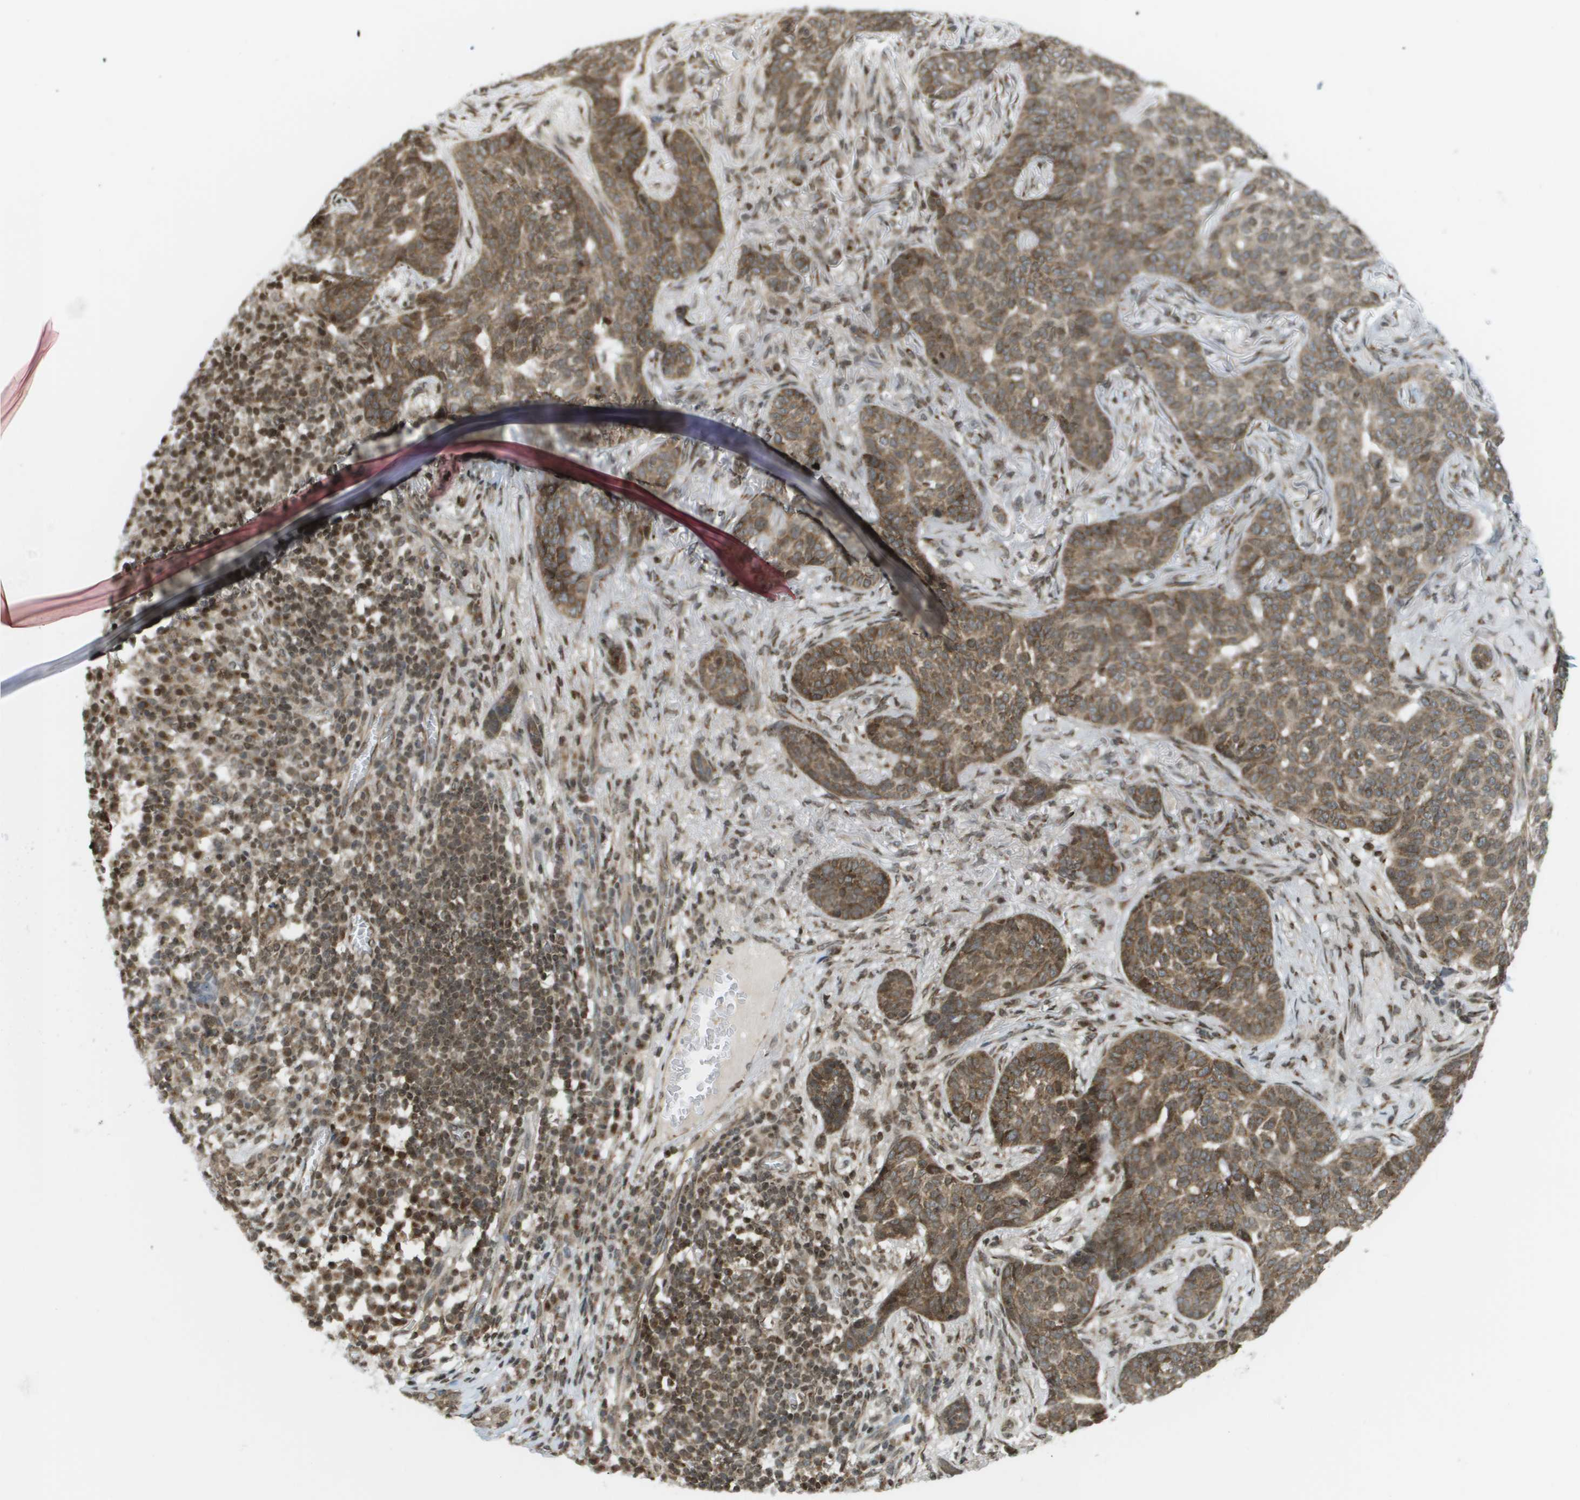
{"staining": {"intensity": "moderate", "quantity": ">75%", "location": "cytoplasmic/membranous,nuclear"}, "tissue": "skin cancer", "cell_type": "Tumor cells", "image_type": "cancer", "snomed": [{"axis": "morphology", "description": "Basal cell carcinoma"}, {"axis": "topography", "description": "Skin"}], "caption": "A photomicrograph of human basal cell carcinoma (skin) stained for a protein exhibits moderate cytoplasmic/membranous and nuclear brown staining in tumor cells. The staining was performed using DAB (3,3'-diaminobenzidine), with brown indicating positive protein expression. Nuclei are stained blue with hematoxylin.", "gene": "EVC", "patient": {"sex": "male", "age": 85}}